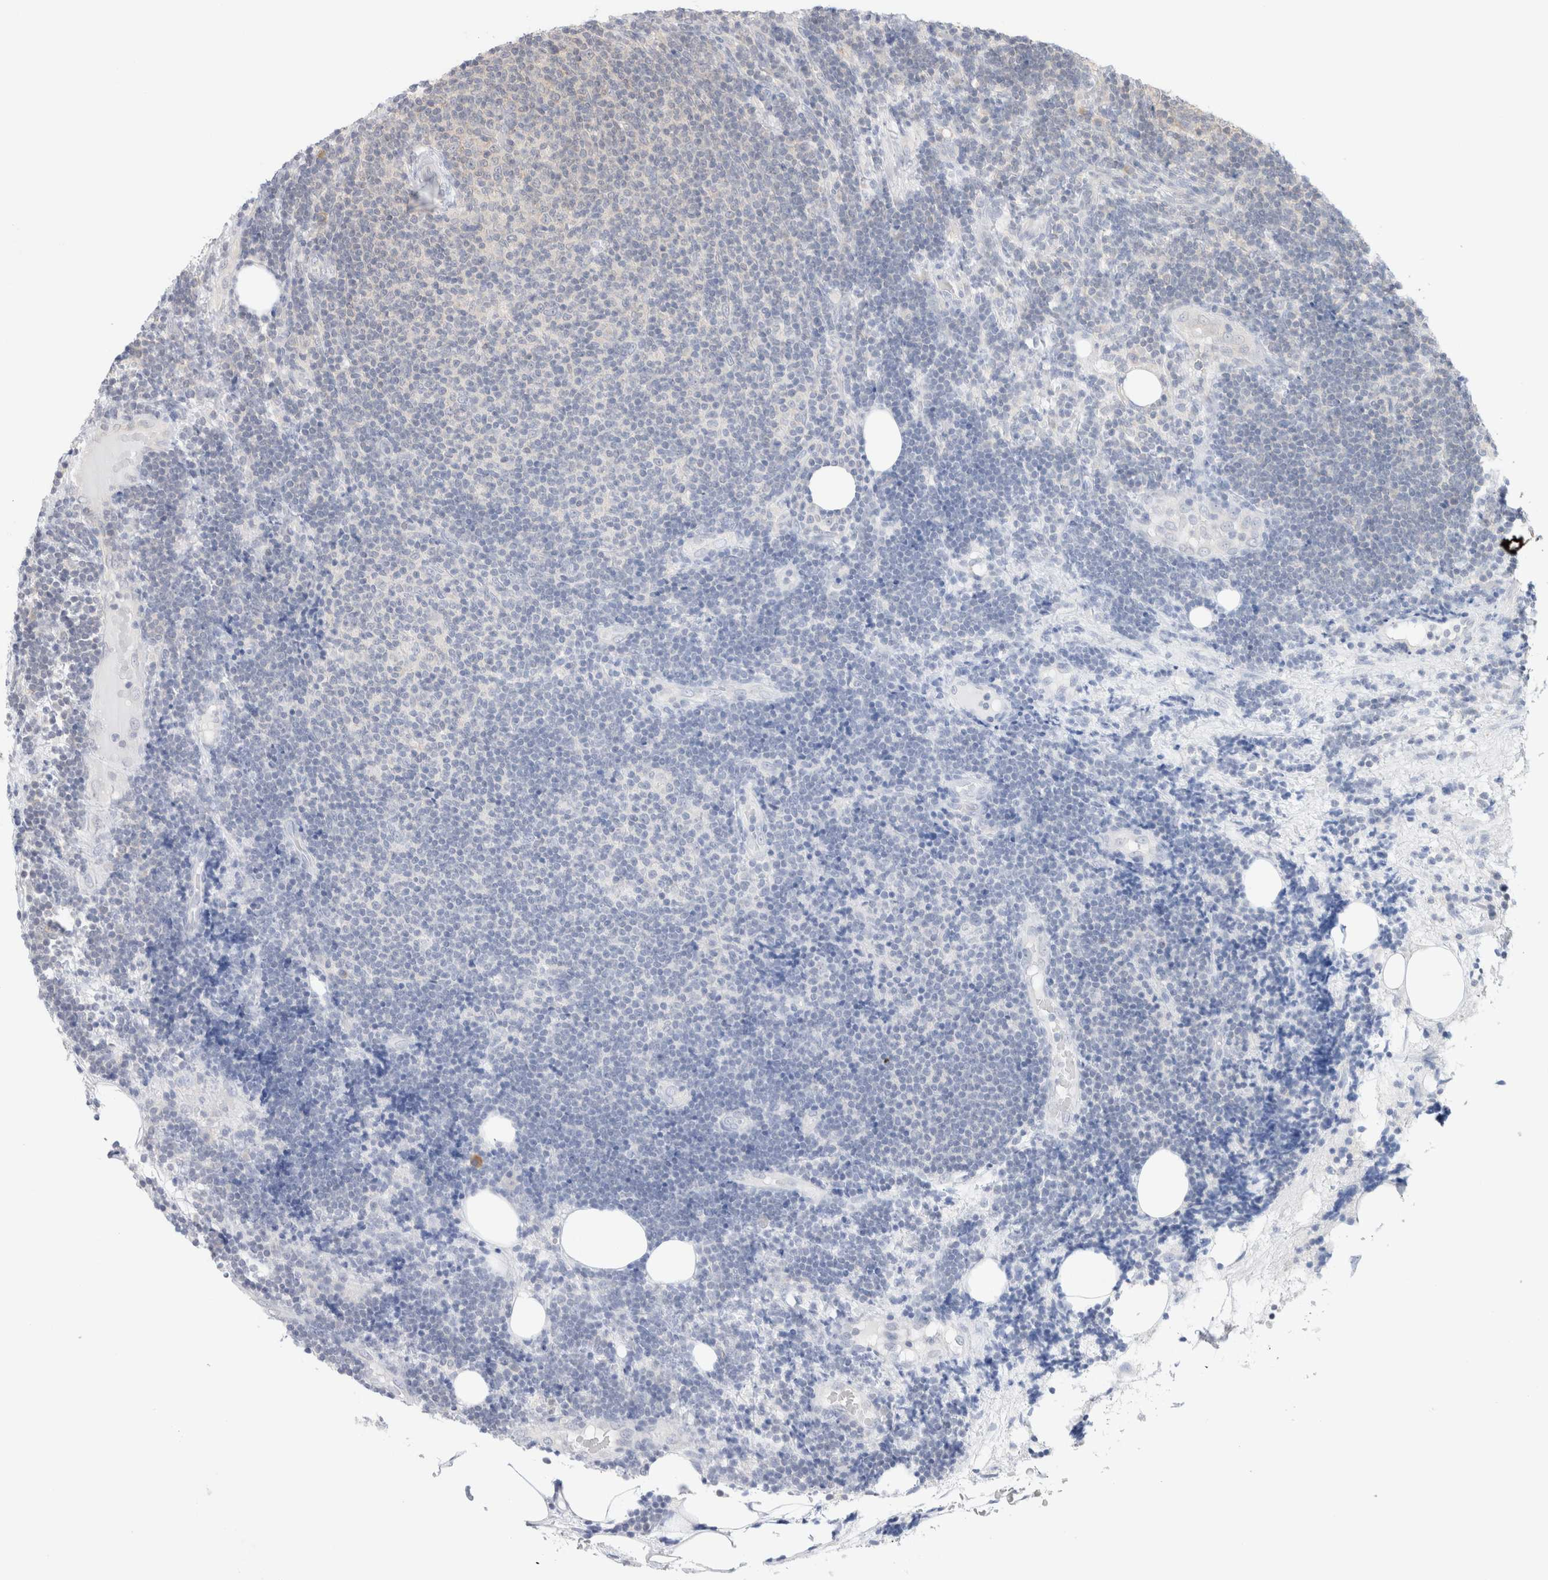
{"staining": {"intensity": "negative", "quantity": "none", "location": "none"}, "tissue": "lymphoma", "cell_type": "Tumor cells", "image_type": "cancer", "snomed": [{"axis": "morphology", "description": "Malignant lymphoma, non-Hodgkin's type, Low grade"}, {"axis": "topography", "description": "Lymph node"}], "caption": "This histopathology image is of malignant lymphoma, non-Hodgkin's type (low-grade) stained with IHC to label a protein in brown with the nuclei are counter-stained blue. There is no positivity in tumor cells.", "gene": "XKR4", "patient": {"sex": "male", "age": 83}}